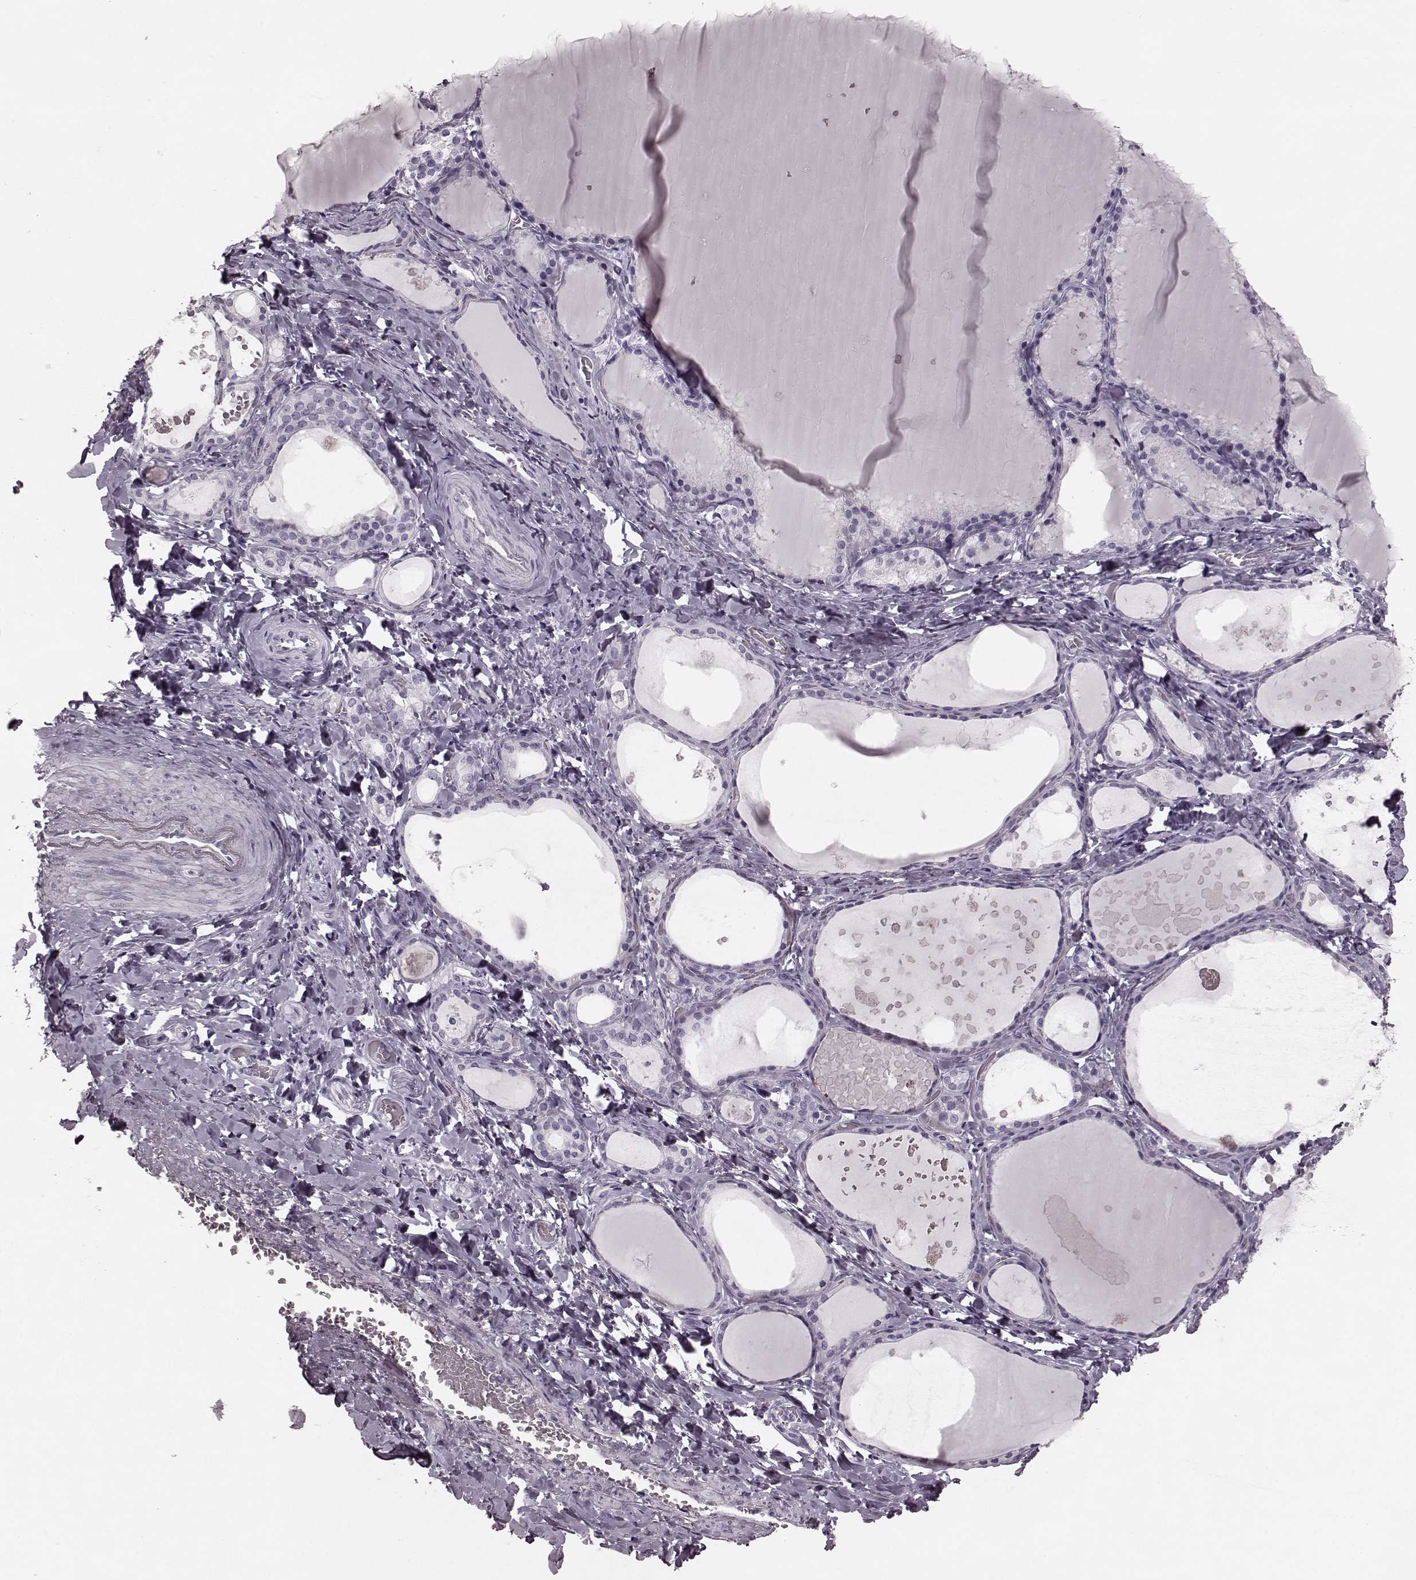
{"staining": {"intensity": "negative", "quantity": "none", "location": "none"}, "tissue": "thyroid gland", "cell_type": "Glandular cells", "image_type": "normal", "snomed": [{"axis": "morphology", "description": "Normal tissue, NOS"}, {"axis": "topography", "description": "Thyroid gland"}], "caption": "Immunohistochemical staining of unremarkable human thyroid gland displays no significant positivity in glandular cells.", "gene": "TRPM1", "patient": {"sex": "female", "age": 56}}